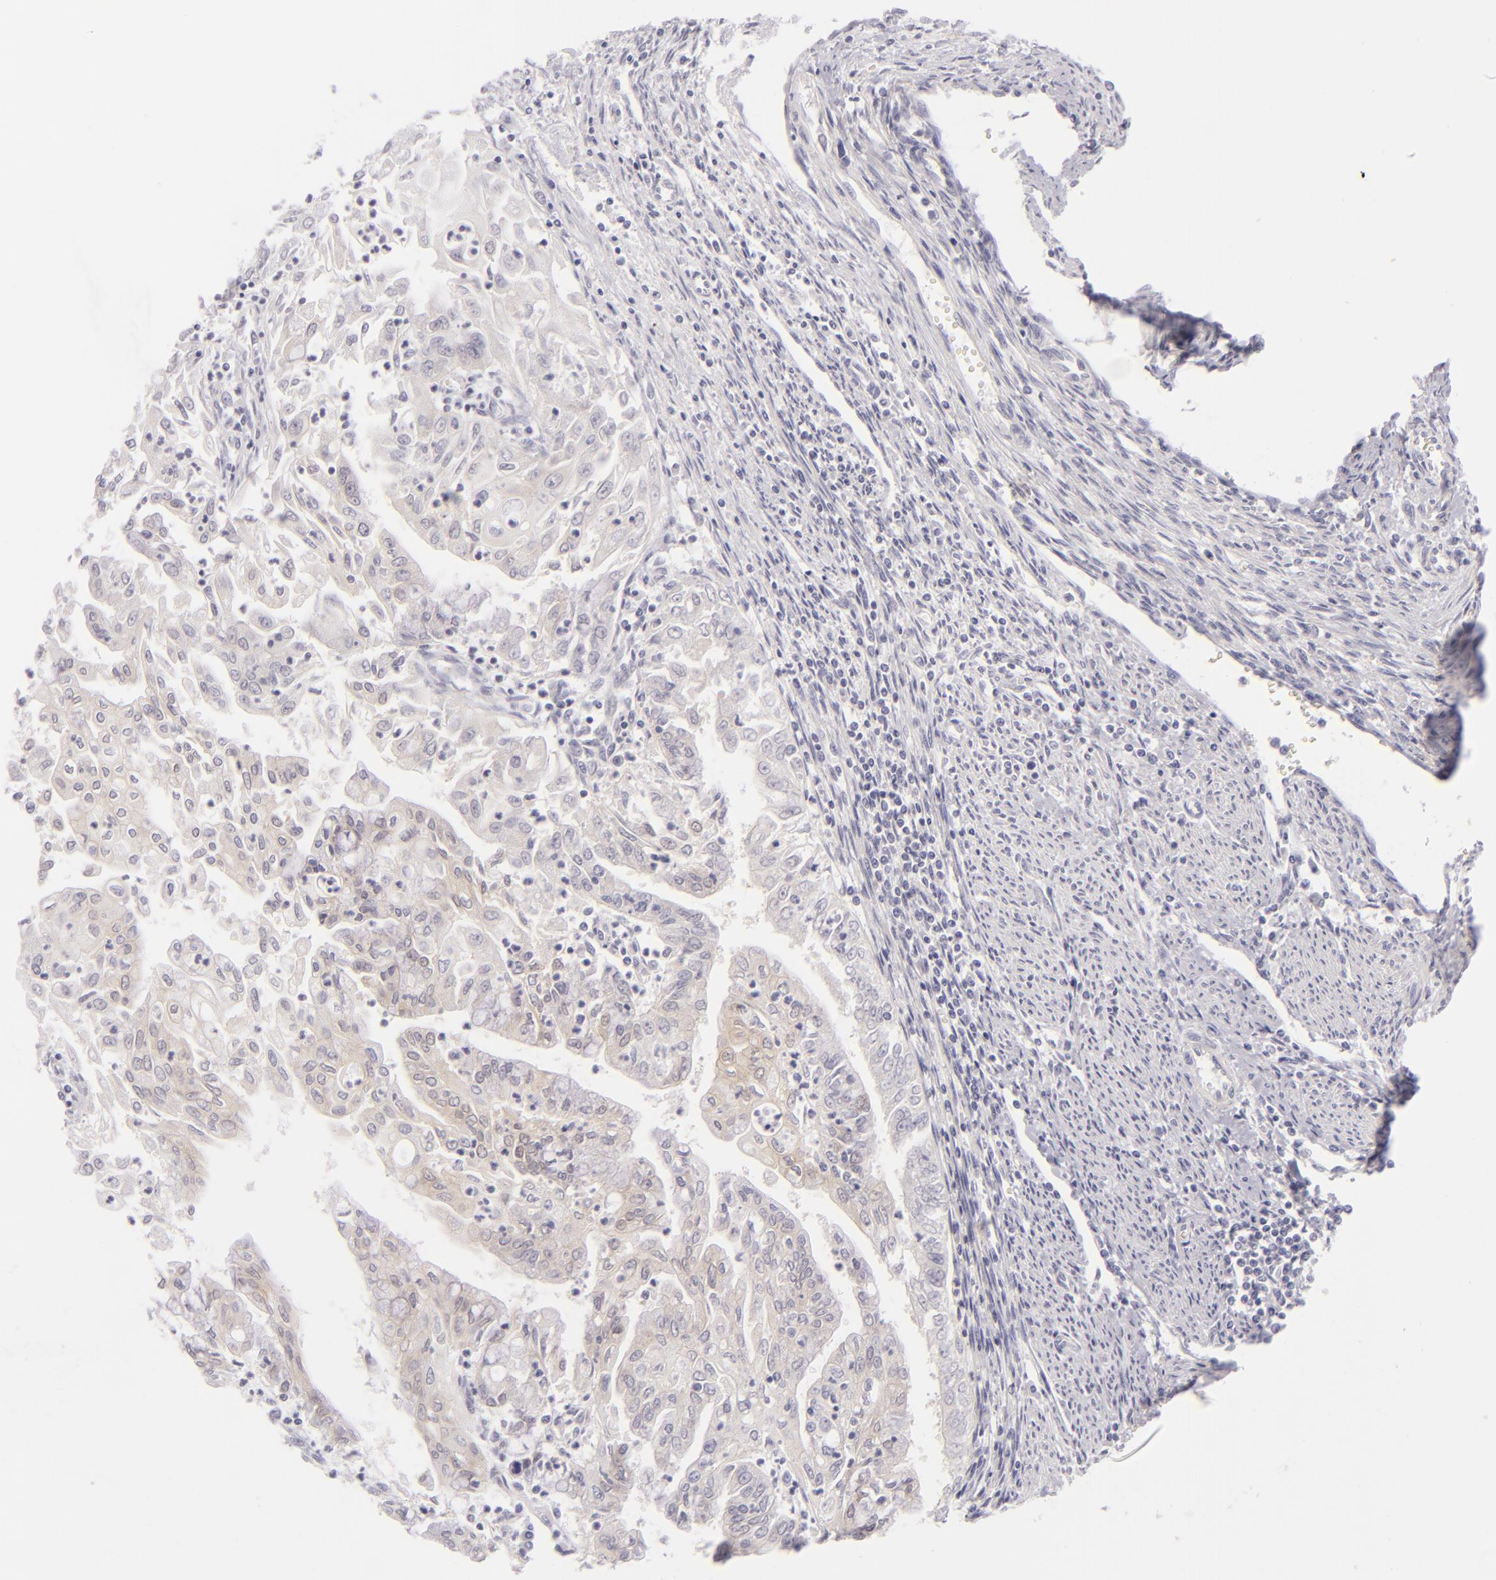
{"staining": {"intensity": "negative", "quantity": "none", "location": "none"}, "tissue": "endometrial cancer", "cell_type": "Tumor cells", "image_type": "cancer", "snomed": [{"axis": "morphology", "description": "Adenocarcinoma, NOS"}, {"axis": "topography", "description": "Endometrium"}], "caption": "An image of endometrial cancer stained for a protein reveals no brown staining in tumor cells.", "gene": "DLG4", "patient": {"sex": "female", "age": 75}}